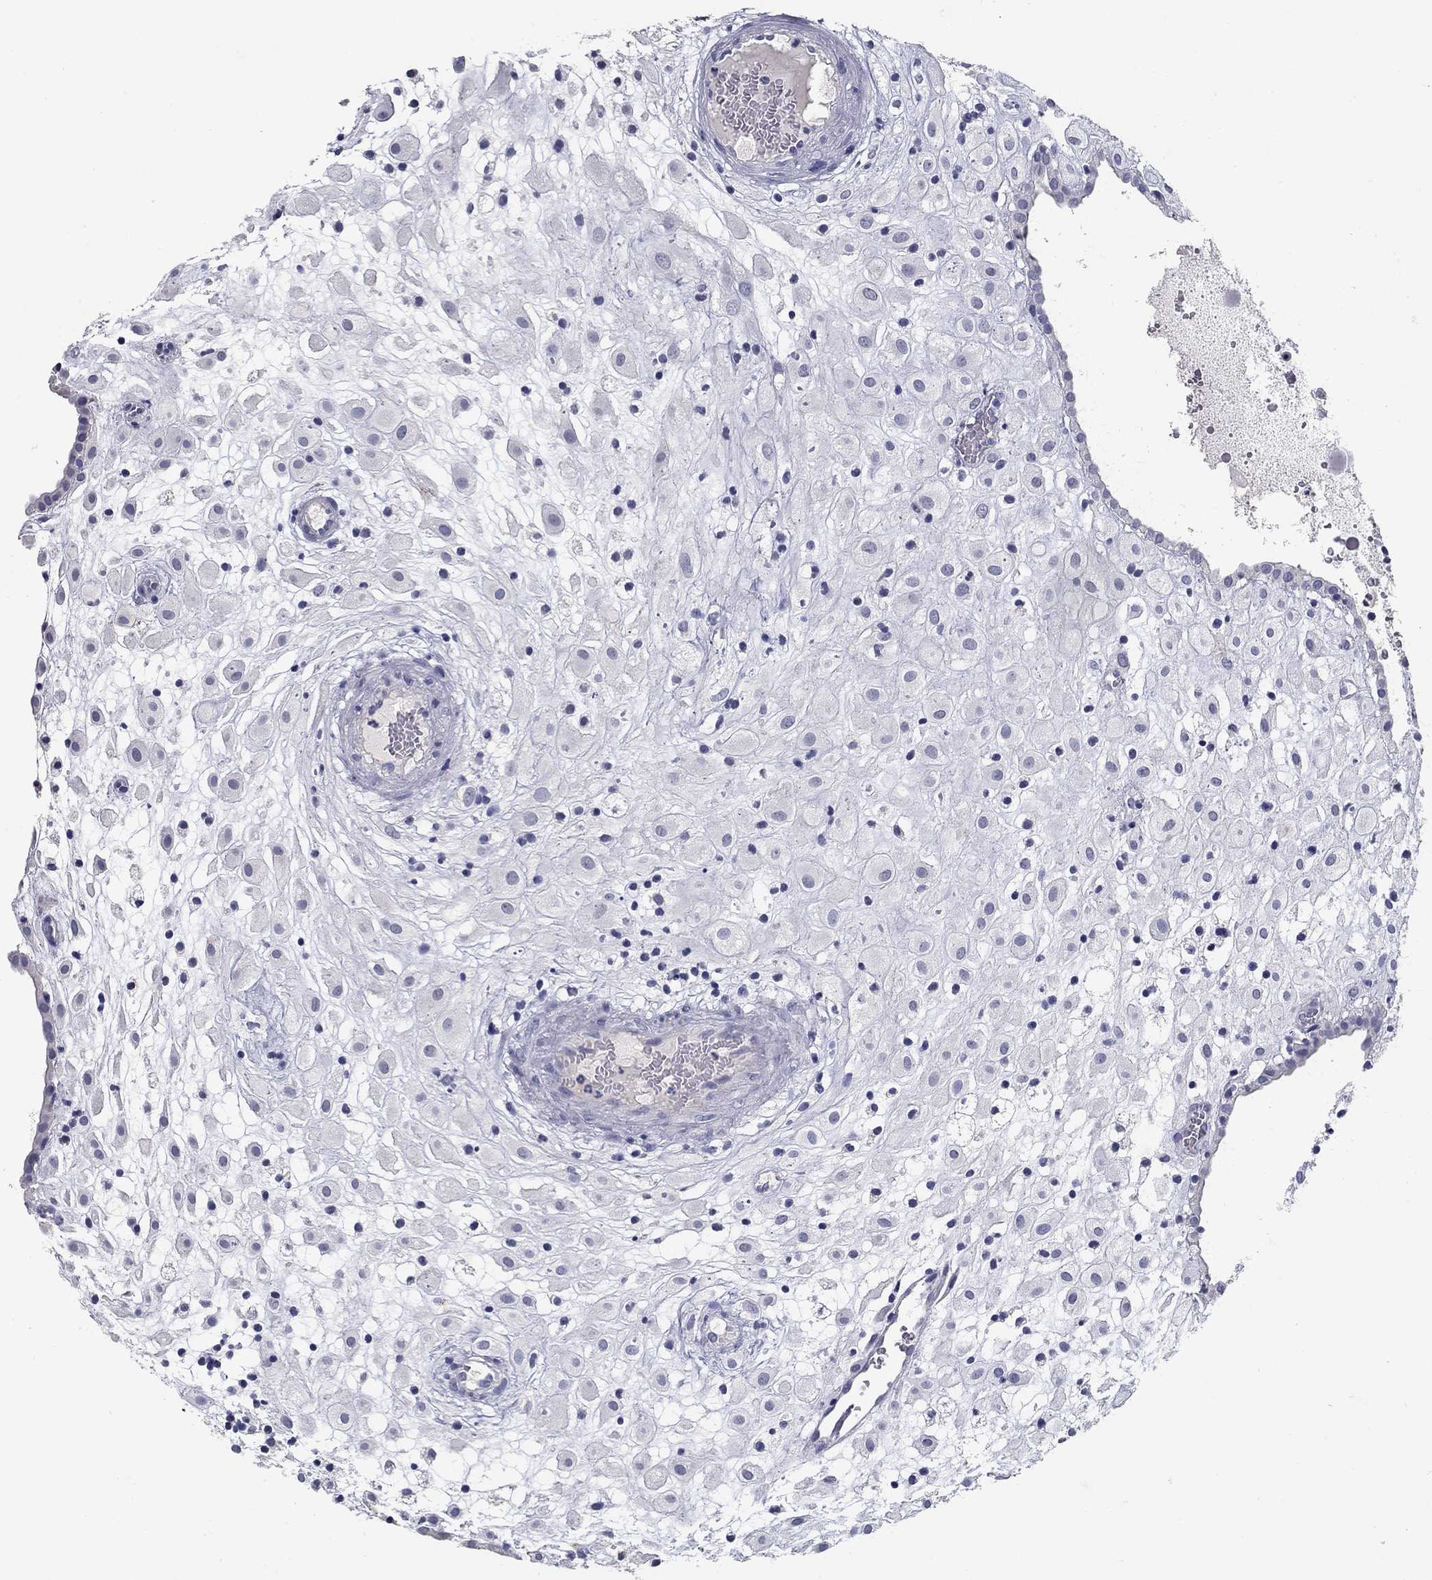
{"staining": {"intensity": "negative", "quantity": "none", "location": "none"}, "tissue": "placenta", "cell_type": "Decidual cells", "image_type": "normal", "snomed": [{"axis": "morphology", "description": "Normal tissue, NOS"}, {"axis": "topography", "description": "Placenta"}], "caption": "Immunohistochemistry of unremarkable human placenta exhibits no staining in decidual cells. (Immunohistochemistry, brightfield microscopy, high magnification).", "gene": "POMC", "patient": {"sex": "female", "age": 24}}